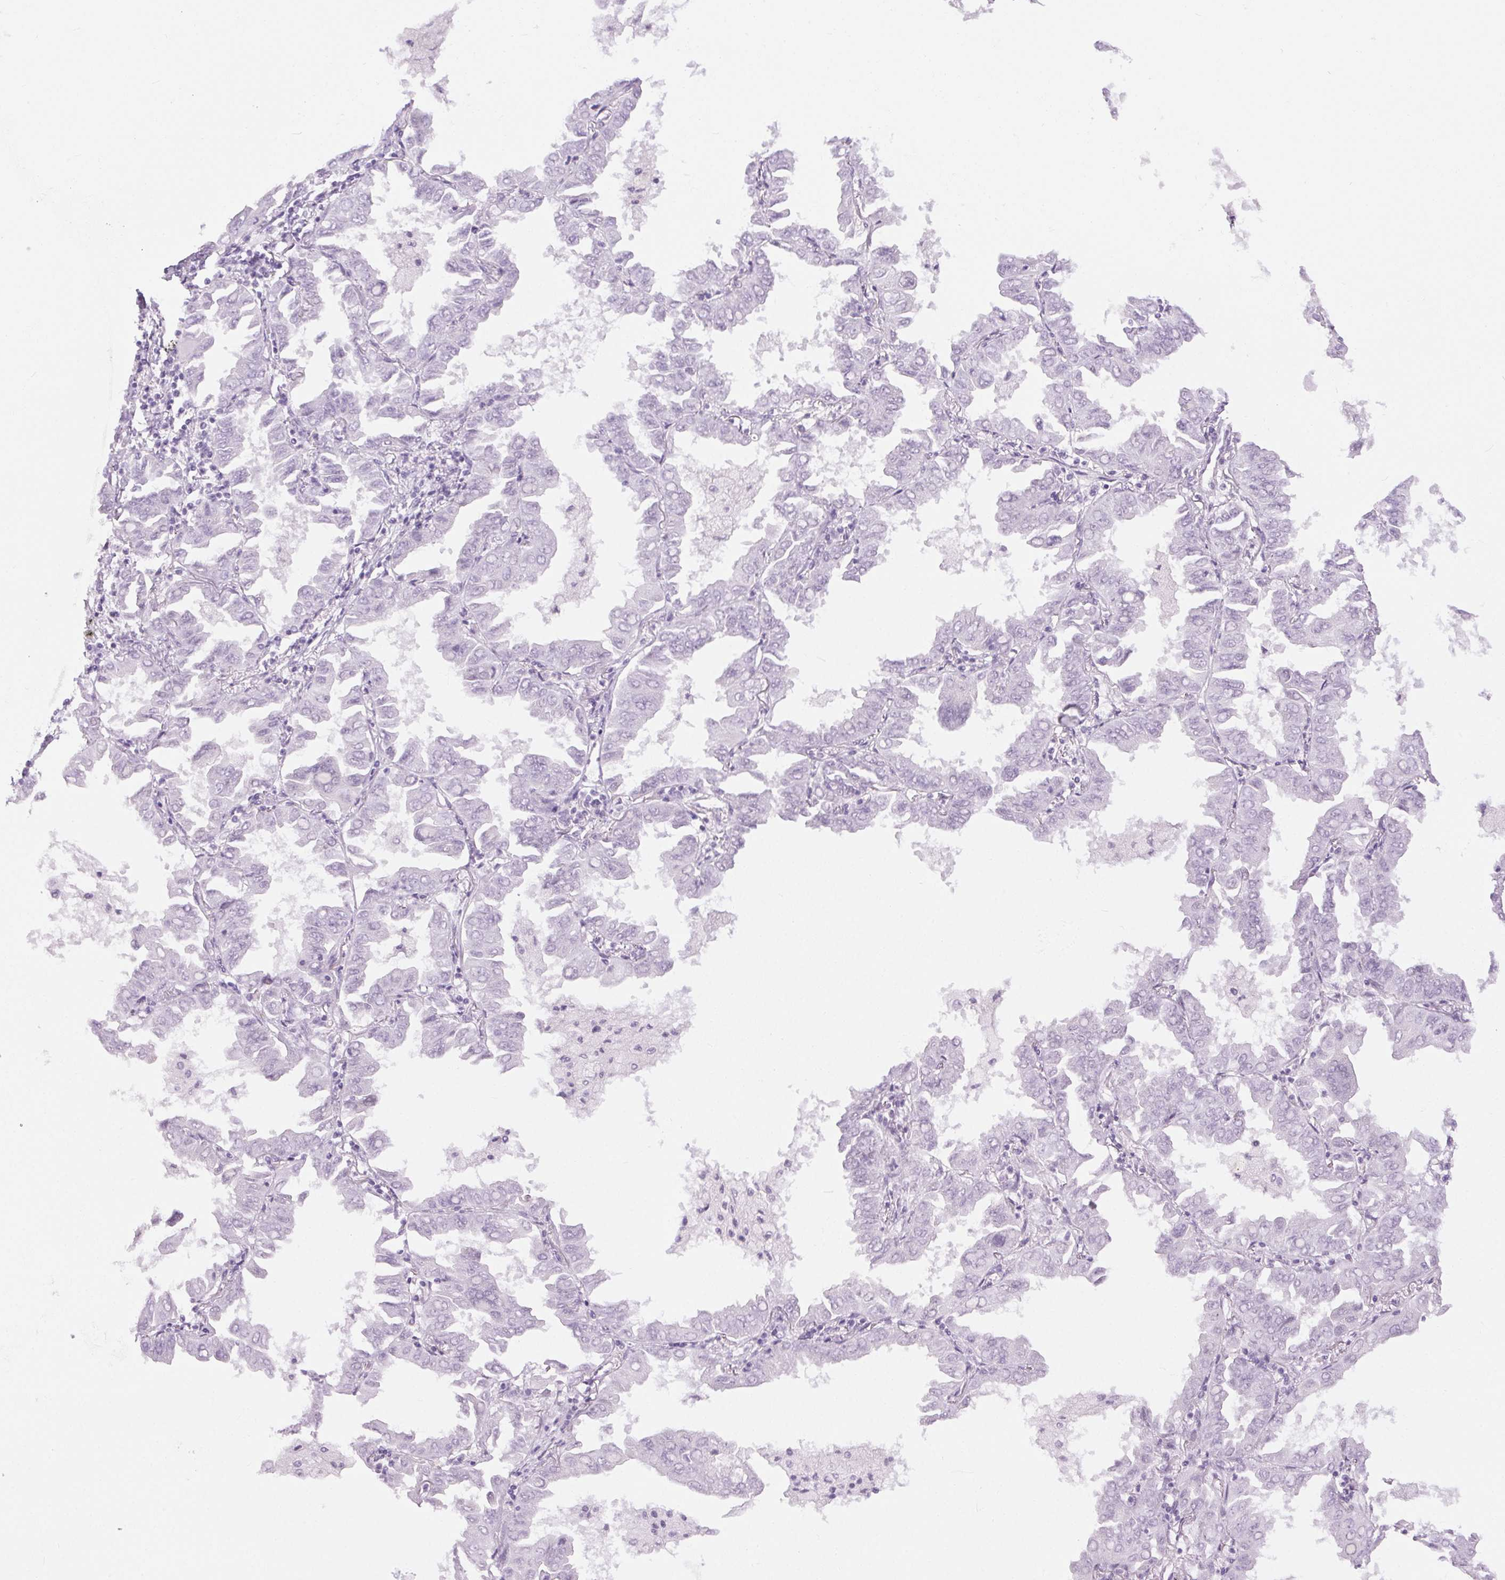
{"staining": {"intensity": "negative", "quantity": "none", "location": "none"}, "tissue": "lung cancer", "cell_type": "Tumor cells", "image_type": "cancer", "snomed": [{"axis": "morphology", "description": "Adenocarcinoma, NOS"}, {"axis": "topography", "description": "Lung"}], "caption": "Immunohistochemical staining of human adenocarcinoma (lung) displays no significant expression in tumor cells.", "gene": "BEND2", "patient": {"sex": "male", "age": 64}}